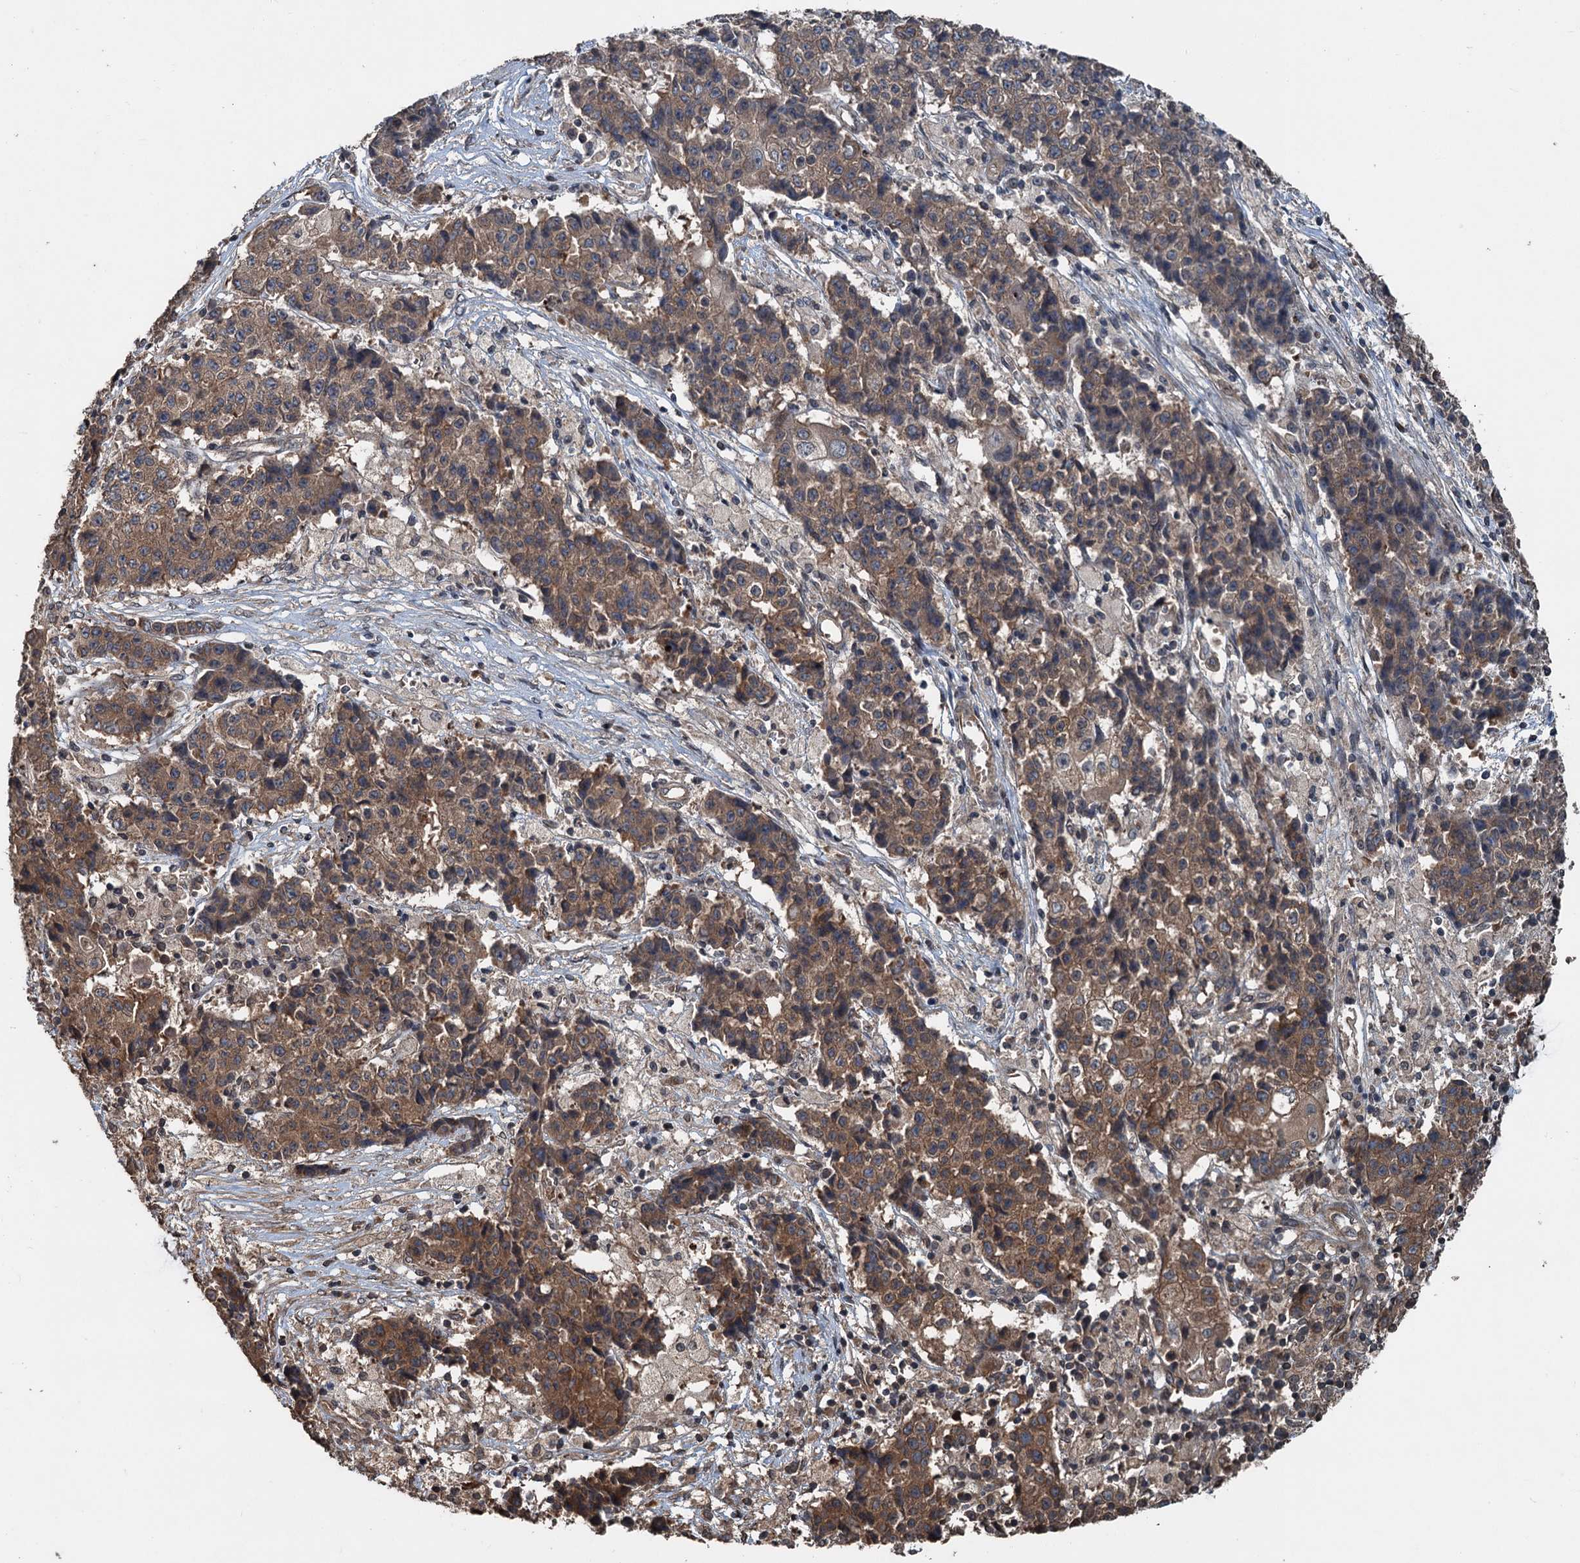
{"staining": {"intensity": "moderate", "quantity": ">75%", "location": "cytoplasmic/membranous"}, "tissue": "ovarian cancer", "cell_type": "Tumor cells", "image_type": "cancer", "snomed": [{"axis": "morphology", "description": "Carcinoma, endometroid"}, {"axis": "topography", "description": "Ovary"}], "caption": "Immunohistochemistry (IHC) of human ovarian cancer demonstrates medium levels of moderate cytoplasmic/membranous positivity in about >75% of tumor cells.", "gene": "N4BP2L2", "patient": {"sex": "female", "age": 42}}